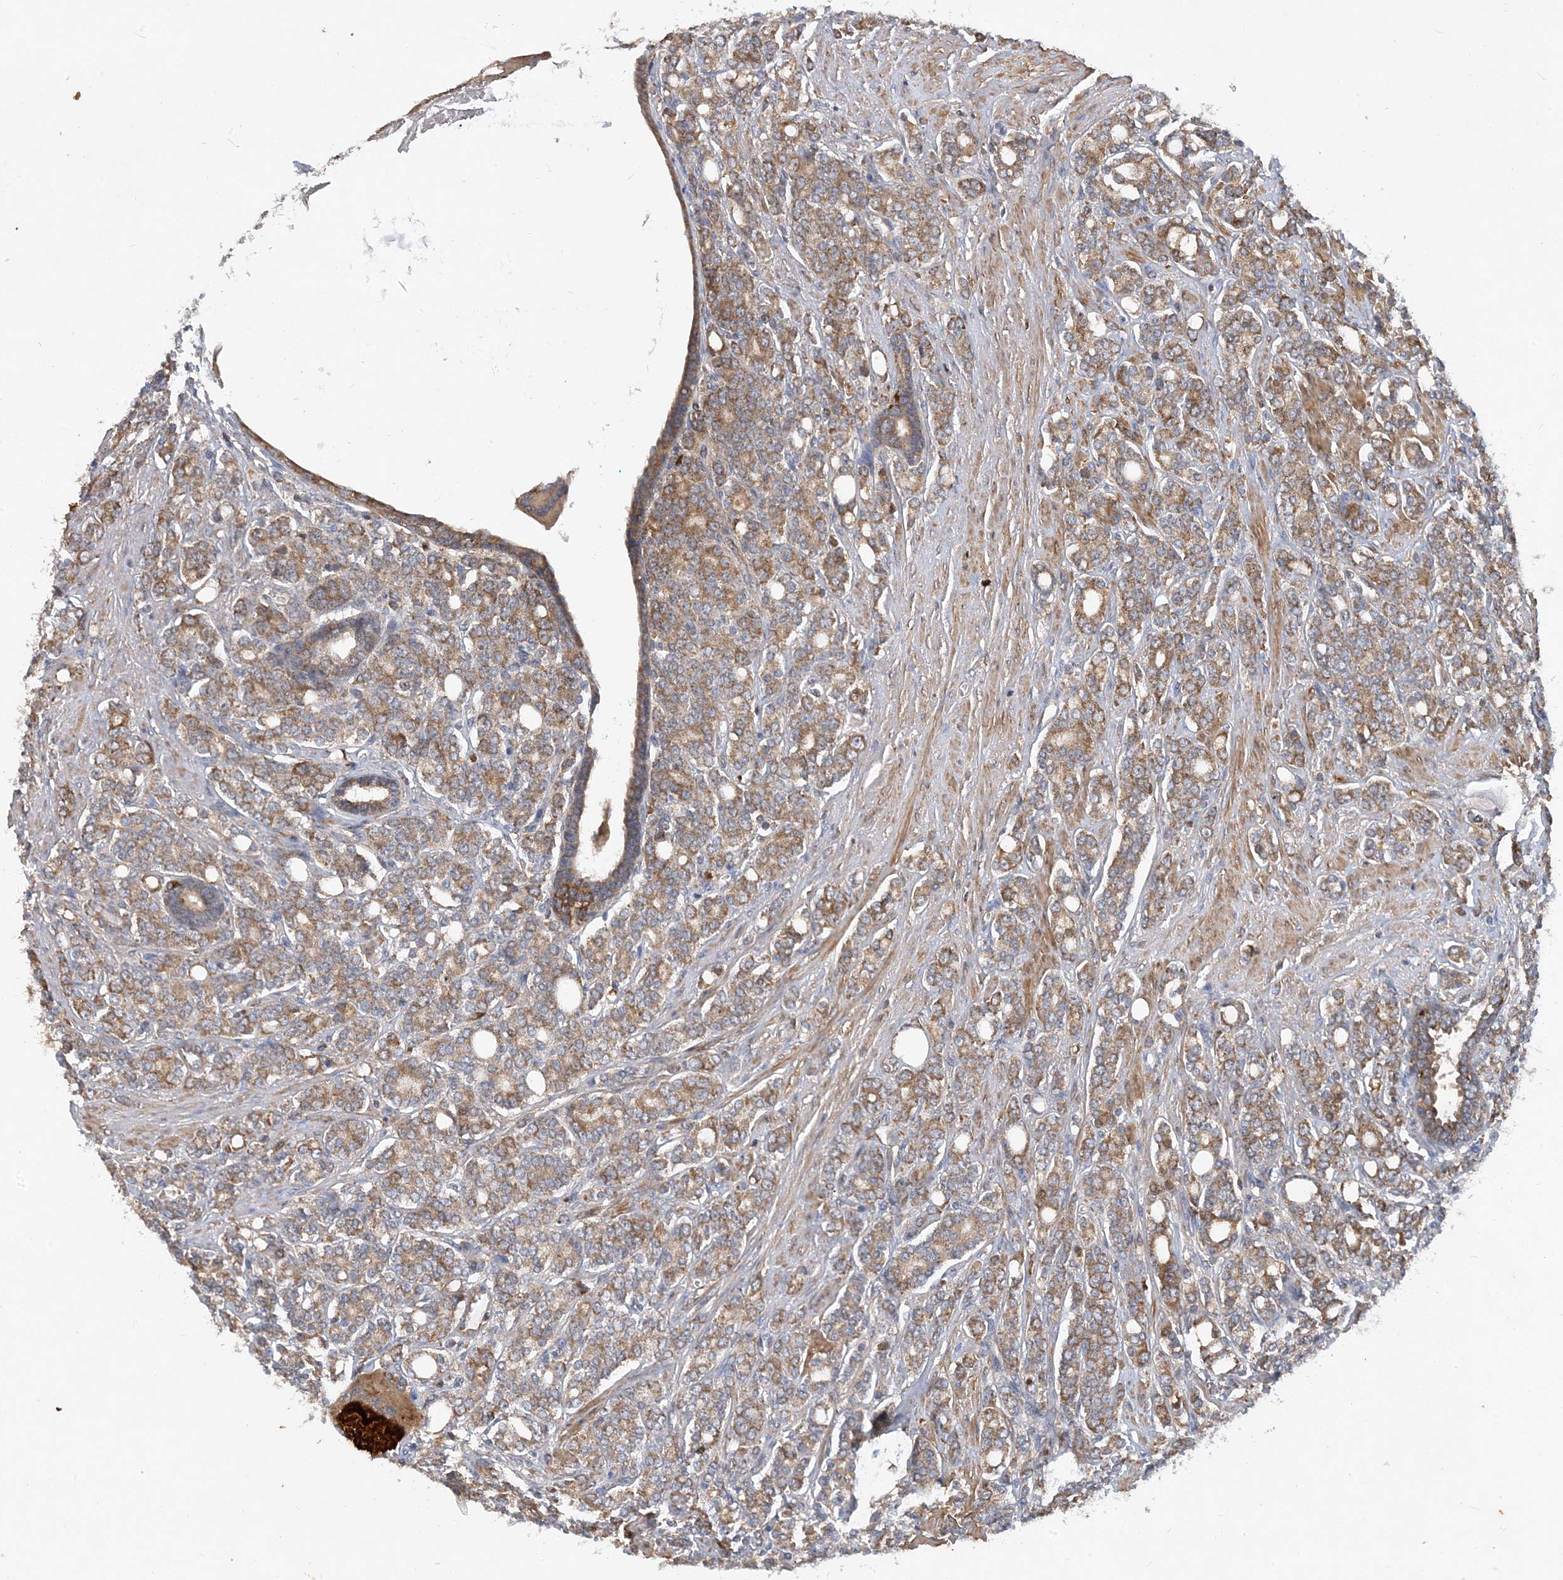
{"staining": {"intensity": "moderate", "quantity": ">75%", "location": "cytoplasmic/membranous"}, "tissue": "prostate cancer", "cell_type": "Tumor cells", "image_type": "cancer", "snomed": [{"axis": "morphology", "description": "Adenocarcinoma, High grade"}, {"axis": "topography", "description": "Prostate"}], "caption": "Immunohistochemistry (IHC) of human prostate cancer (adenocarcinoma (high-grade)) exhibits medium levels of moderate cytoplasmic/membranous expression in about >75% of tumor cells.", "gene": "STK19", "patient": {"sex": "male", "age": 62}}